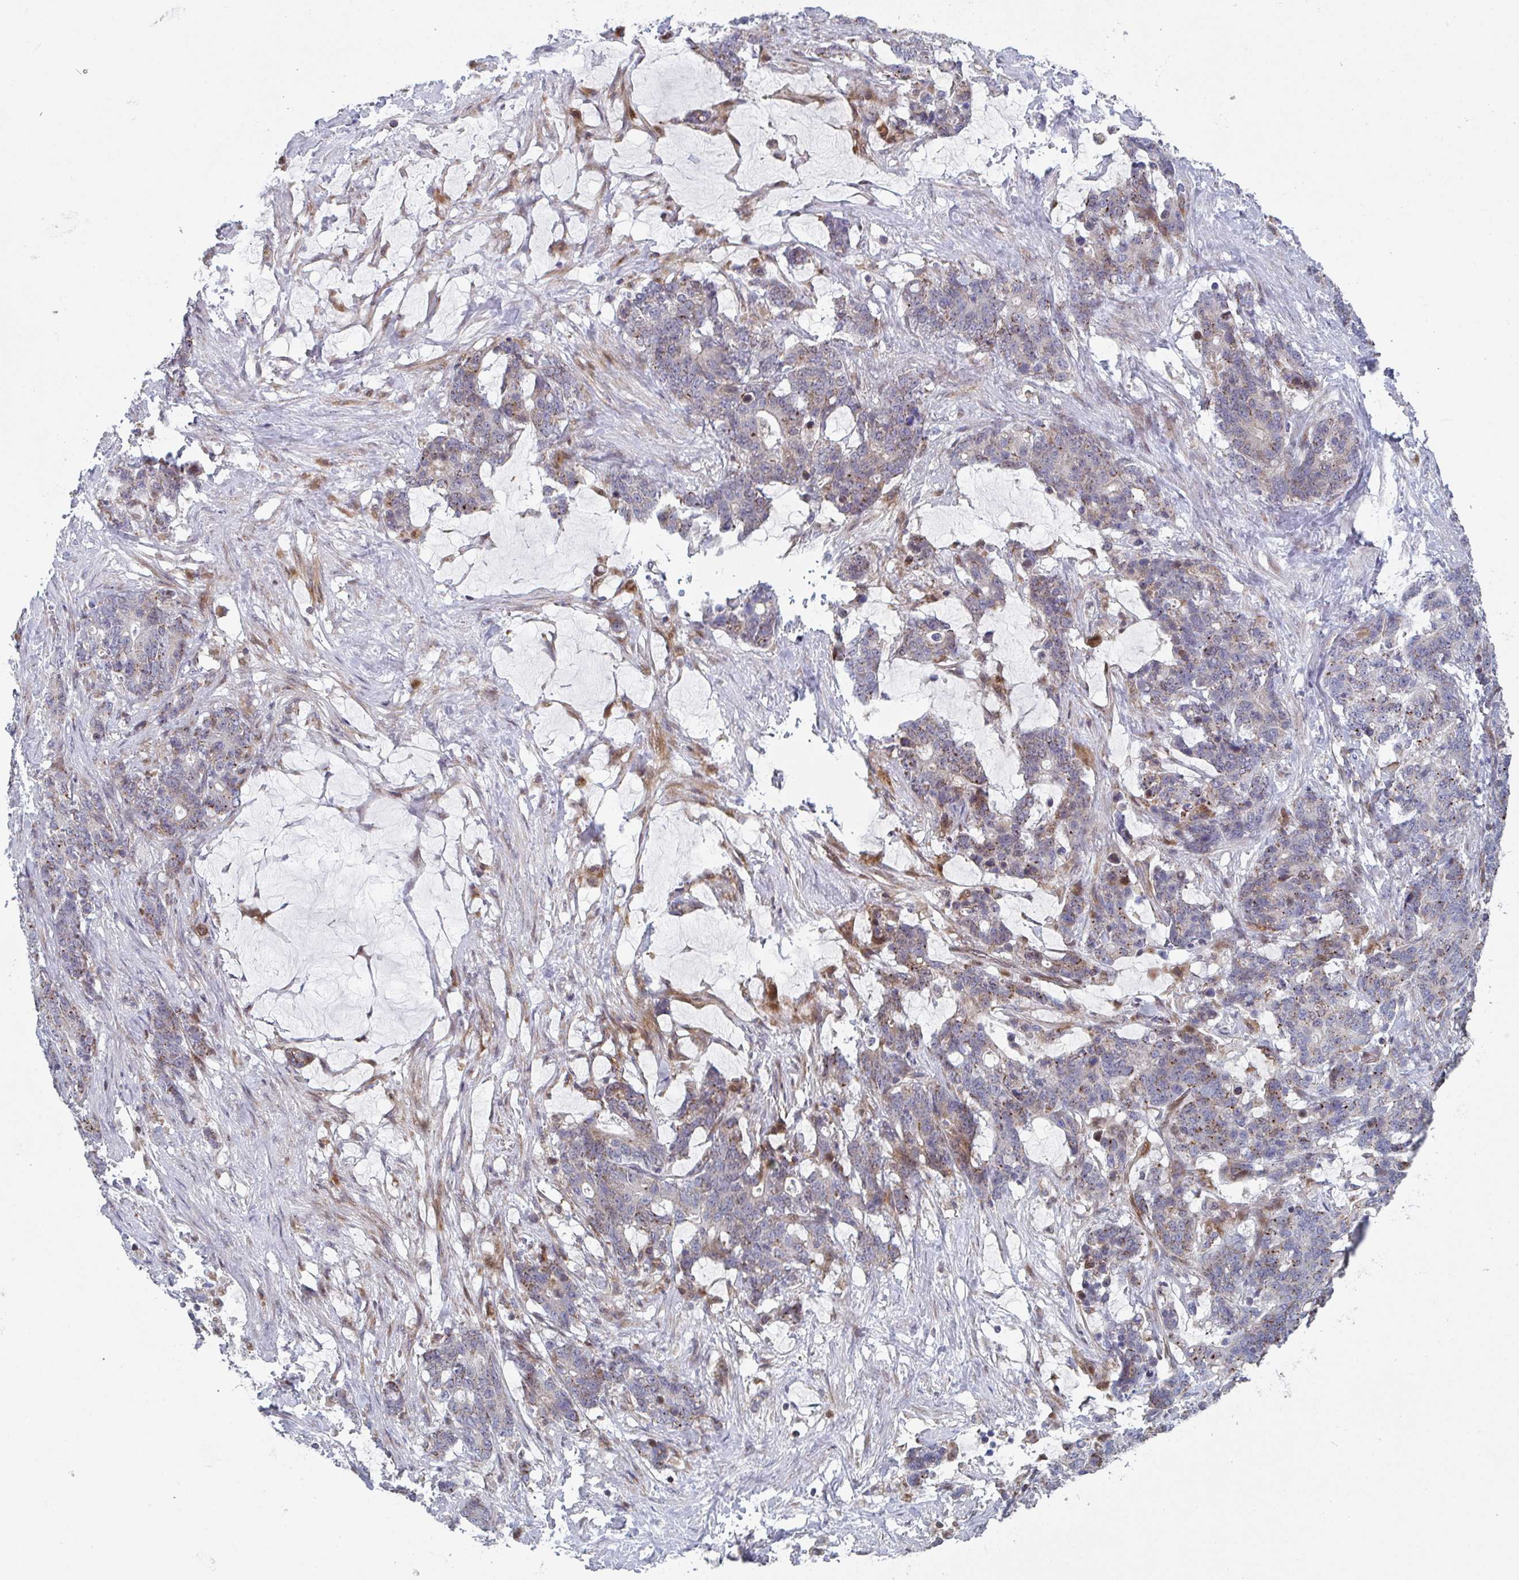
{"staining": {"intensity": "moderate", "quantity": "<25%", "location": "cytoplasmic/membranous"}, "tissue": "stomach cancer", "cell_type": "Tumor cells", "image_type": "cancer", "snomed": [{"axis": "morphology", "description": "Normal tissue, NOS"}, {"axis": "morphology", "description": "Adenocarcinoma, NOS"}, {"axis": "topography", "description": "Stomach"}], "caption": "The image exhibits staining of stomach adenocarcinoma, revealing moderate cytoplasmic/membranous protein expression (brown color) within tumor cells. (Stains: DAB (3,3'-diaminobenzidine) in brown, nuclei in blue, Microscopy: brightfield microscopy at high magnification).", "gene": "ZNF644", "patient": {"sex": "female", "age": 64}}